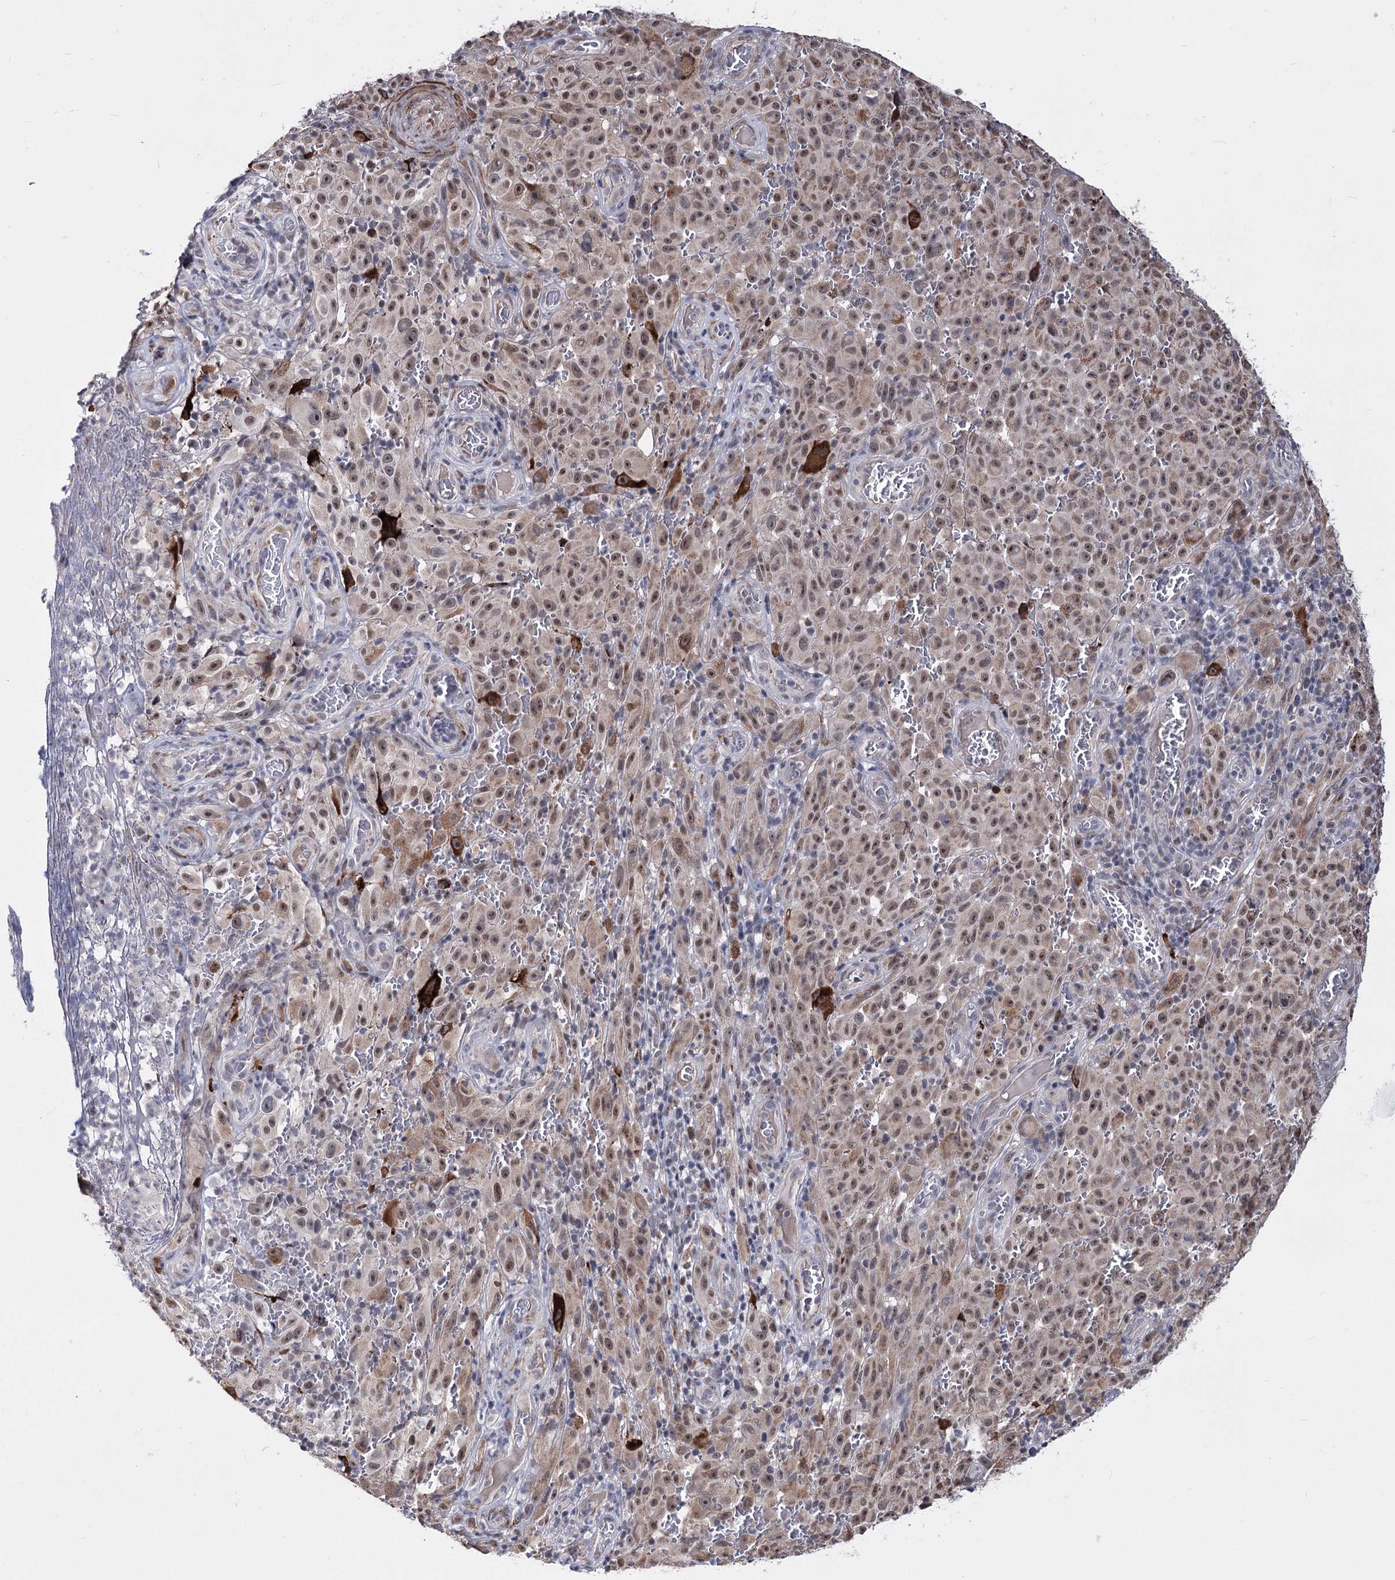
{"staining": {"intensity": "moderate", "quantity": "25%-75%", "location": "cytoplasmic/membranous,nuclear"}, "tissue": "melanoma", "cell_type": "Tumor cells", "image_type": "cancer", "snomed": [{"axis": "morphology", "description": "Malignant melanoma, NOS"}, {"axis": "topography", "description": "Skin"}], "caption": "Moderate cytoplasmic/membranous and nuclear expression is seen in about 25%-75% of tumor cells in melanoma.", "gene": "PPRC1", "patient": {"sex": "female", "age": 82}}